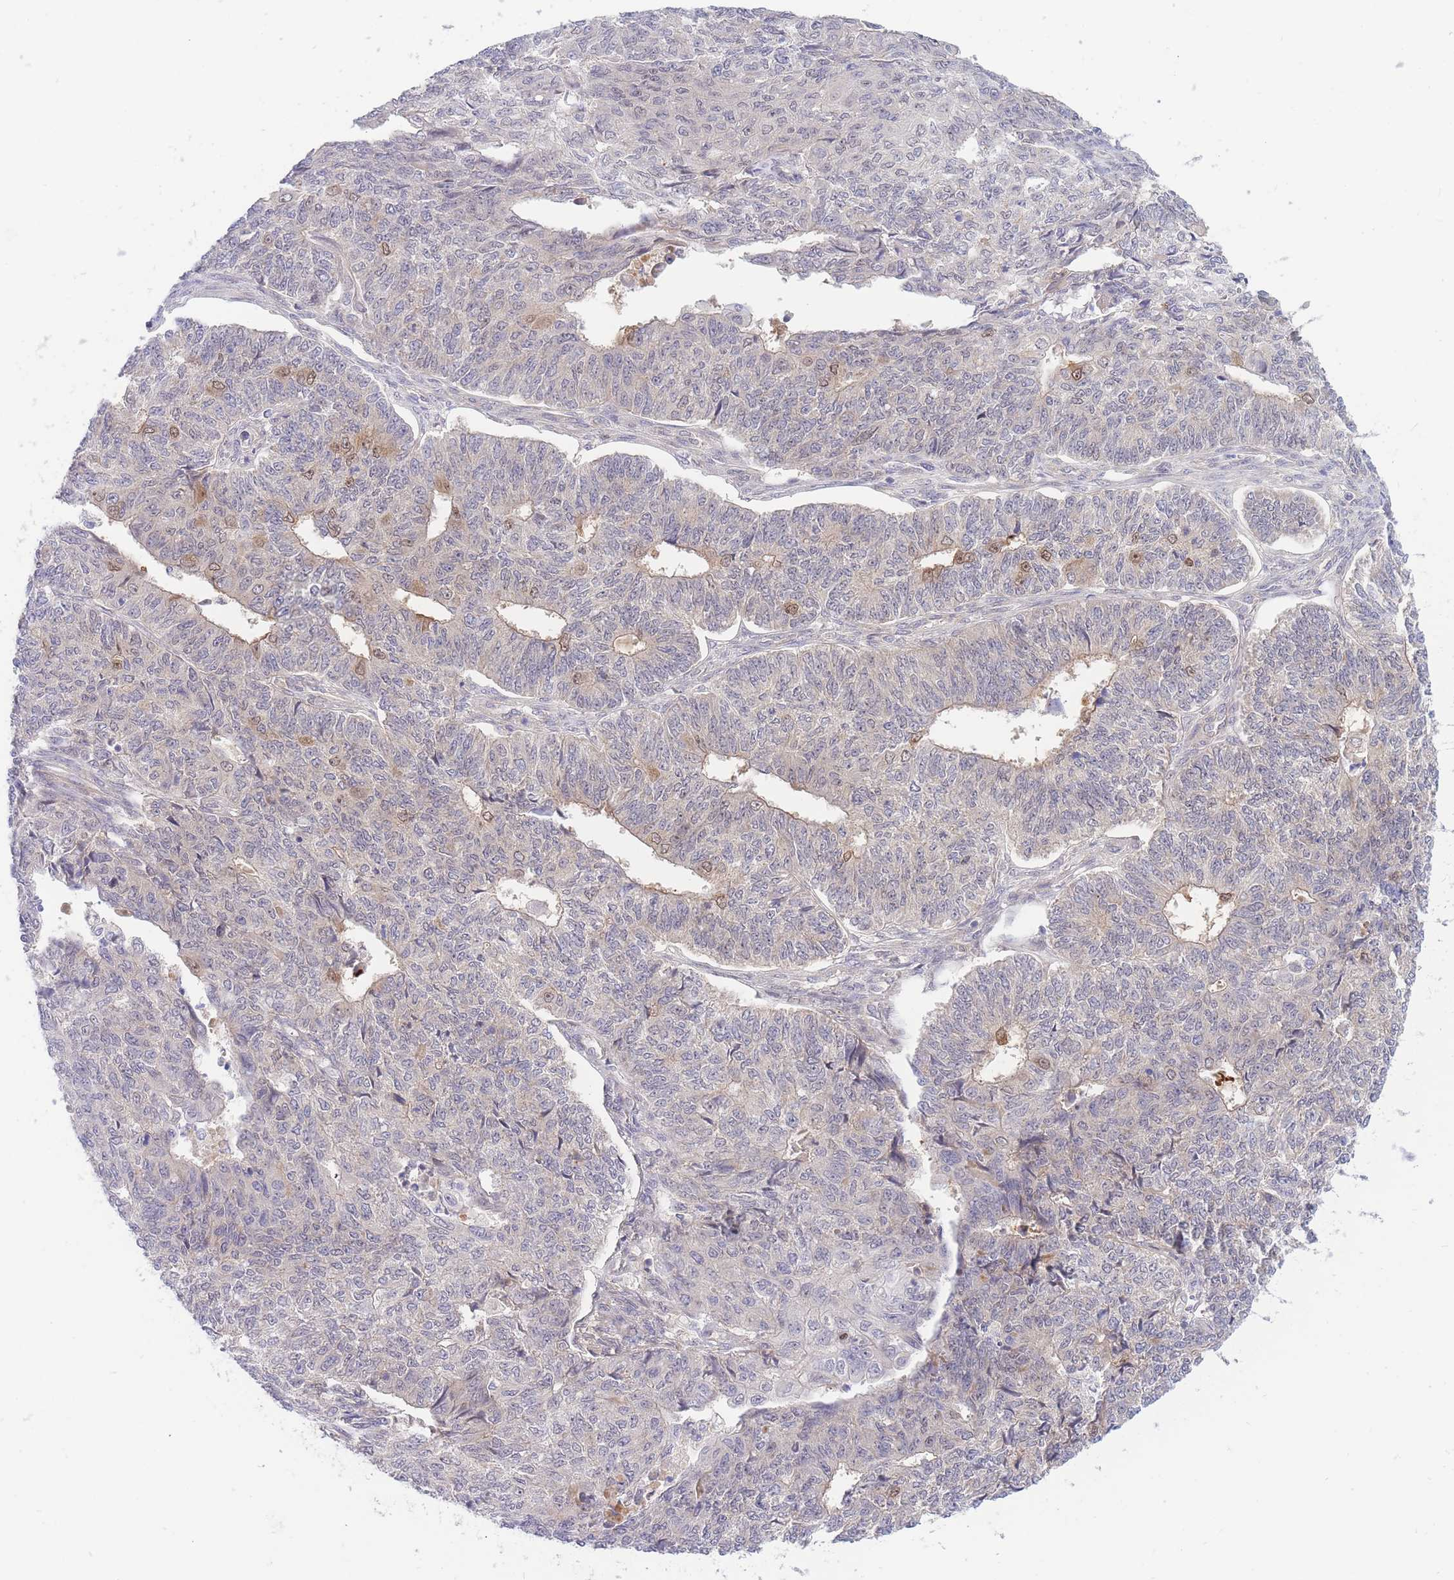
{"staining": {"intensity": "weak", "quantity": "<25%", "location": "nuclear"}, "tissue": "endometrial cancer", "cell_type": "Tumor cells", "image_type": "cancer", "snomed": [{"axis": "morphology", "description": "Adenocarcinoma, NOS"}, {"axis": "topography", "description": "Endometrium"}], "caption": "Immunohistochemistry (IHC) micrograph of endometrial cancer stained for a protein (brown), which reveals no positivity in tumor cells. (Brightfield microscopy of DAB immunohistochemistry at high magnification).", "gene": "APOL4", "patient": {"sex": "female", "age": 32}}